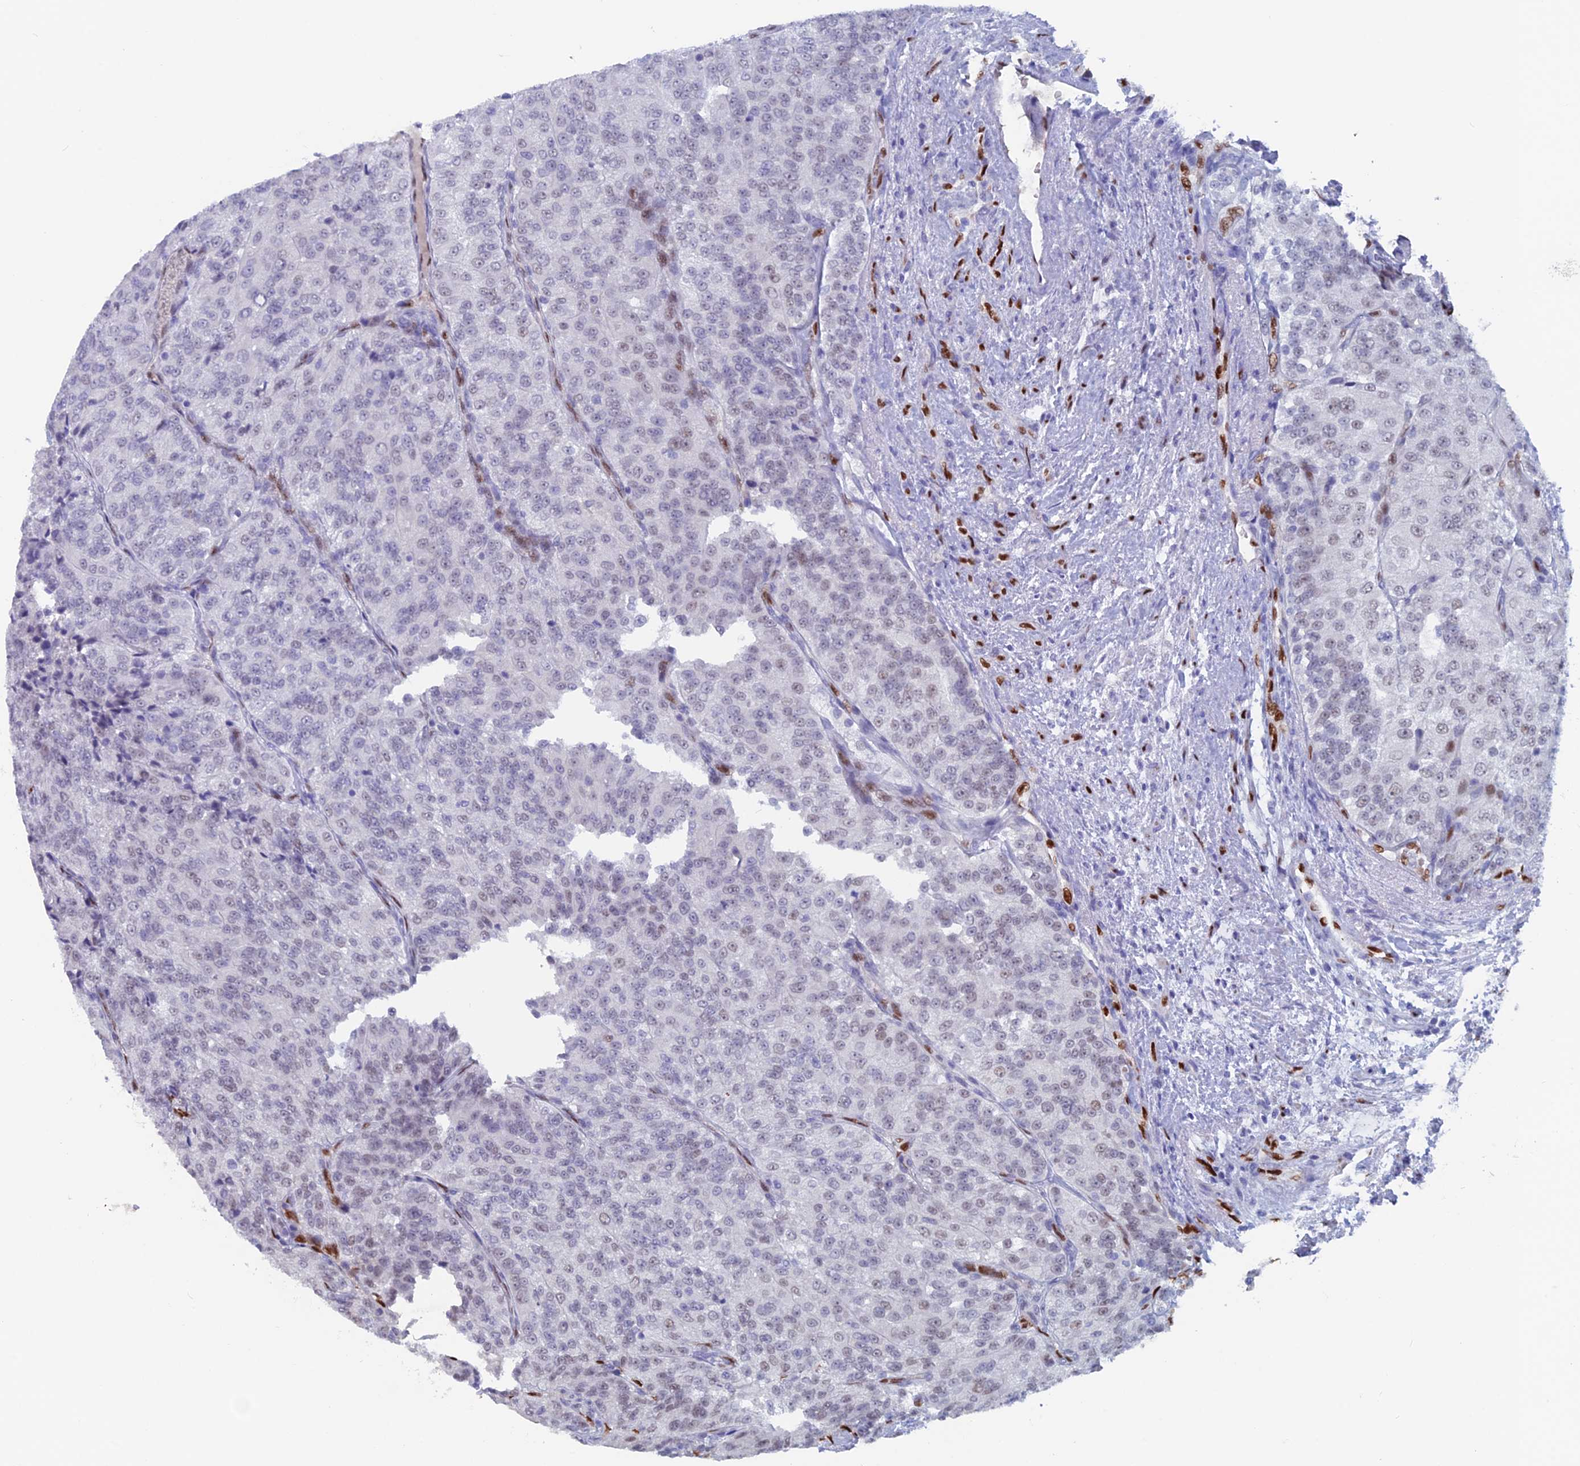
{"staining": {"intensity": "weak", "quantity": "<25%", "location": "nuclear"}, "tissue": "renal cancer", "cell_type": "Tumor cells", "image_type": "cancer", "snomed": [{"axis": "morphology", "description": "Adenocarcinoma, NOS"}, {"axis": "topography", "description": "Kidney"}], "caption": "Renal cancer (adenocarcinoma) was stained to show a protein in brown. There is no significant expression in tumor cells.", "gene": "NOL4L", "patient": {"sex": "female", "age": 63}}